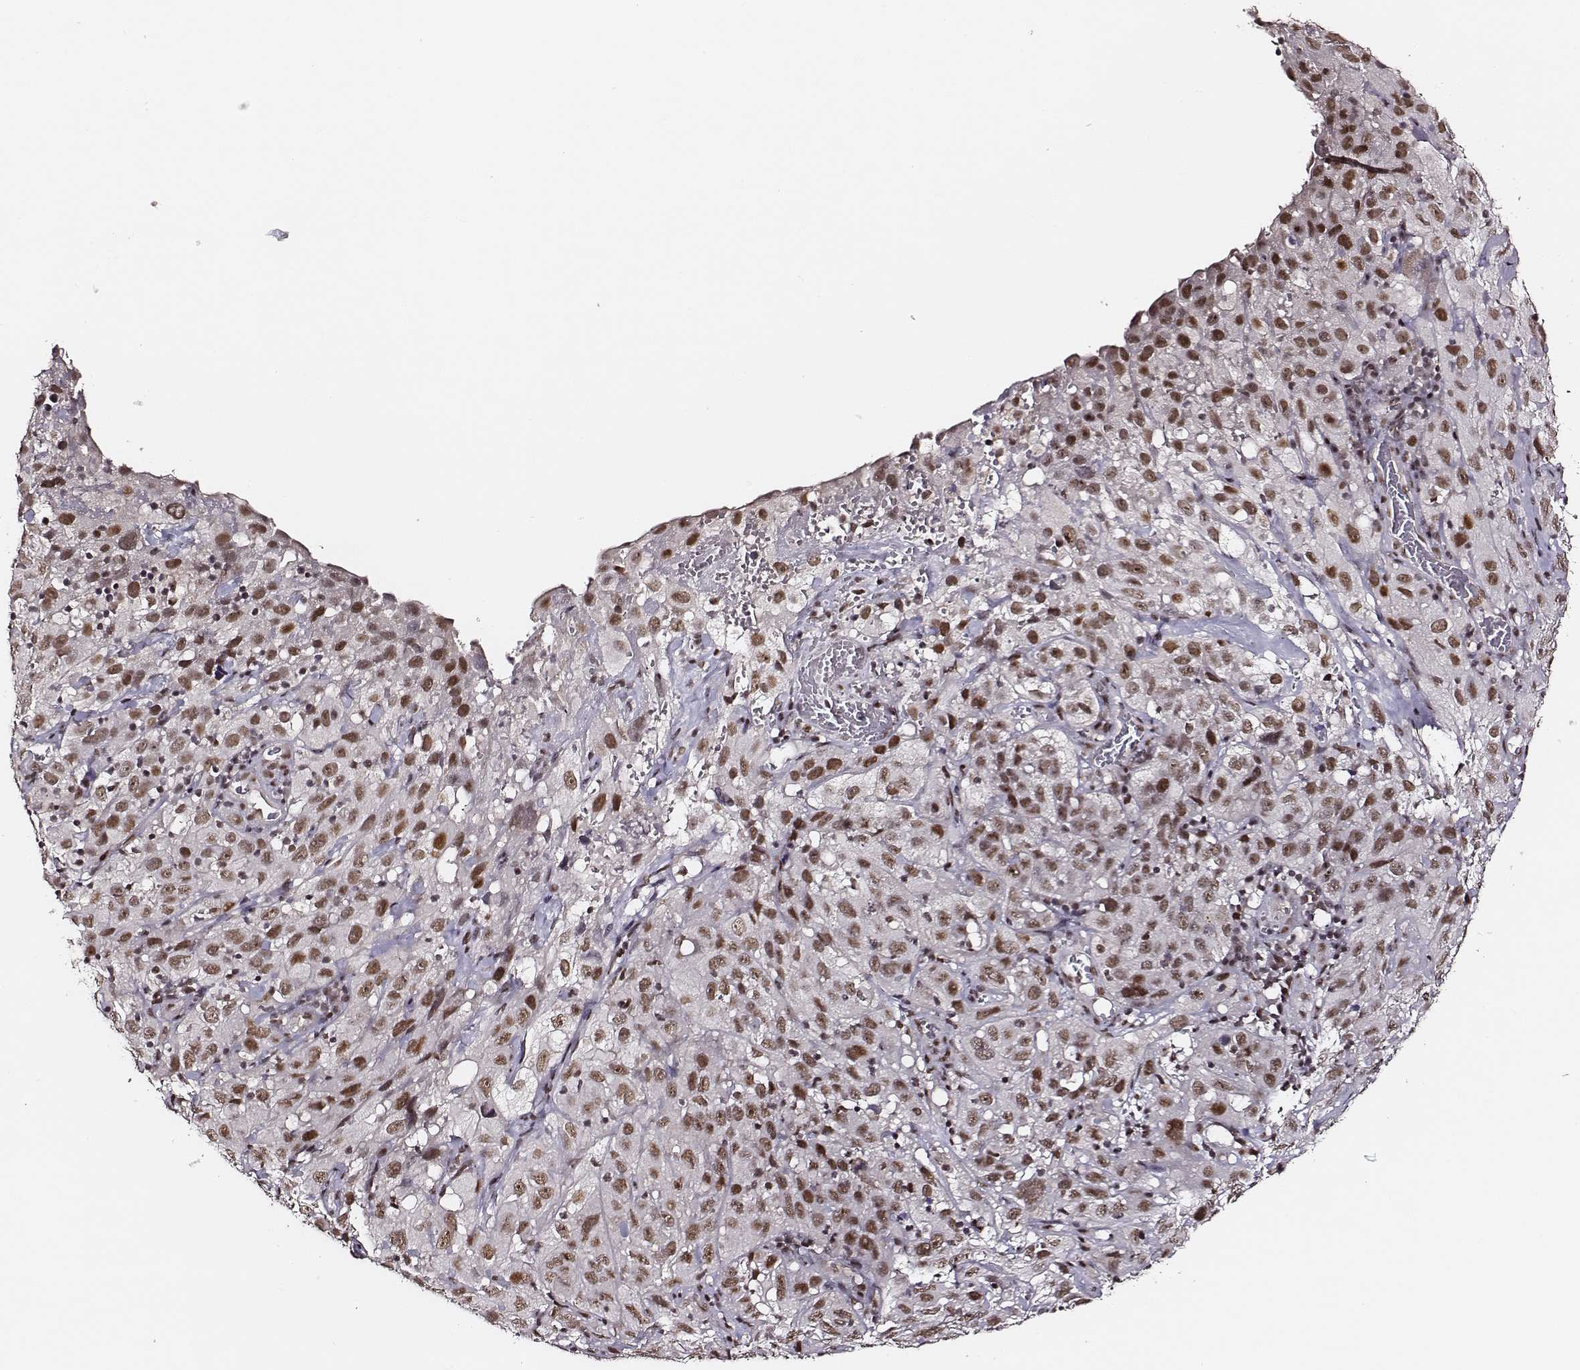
{"staining": {"intensity": "moderate", "quantity": ">75%", "location": "nuclear"}, "tissue": "cervical cancer", "cell_type": "Tumor cells", "image_type": "cancer", "snomed": [{"axis": "morphology", "description": "Squamous cell carcinoma, NOS"}, {"axis": "topography", "description": "Cervix"}], "caption": "Cervical cancer stained for a protein (brown) reveals moderate nuclear positive staining in approximately >75% of tumor cells.", "gene": "PPARA", "patient": {"sex": "female", "age": 32}}